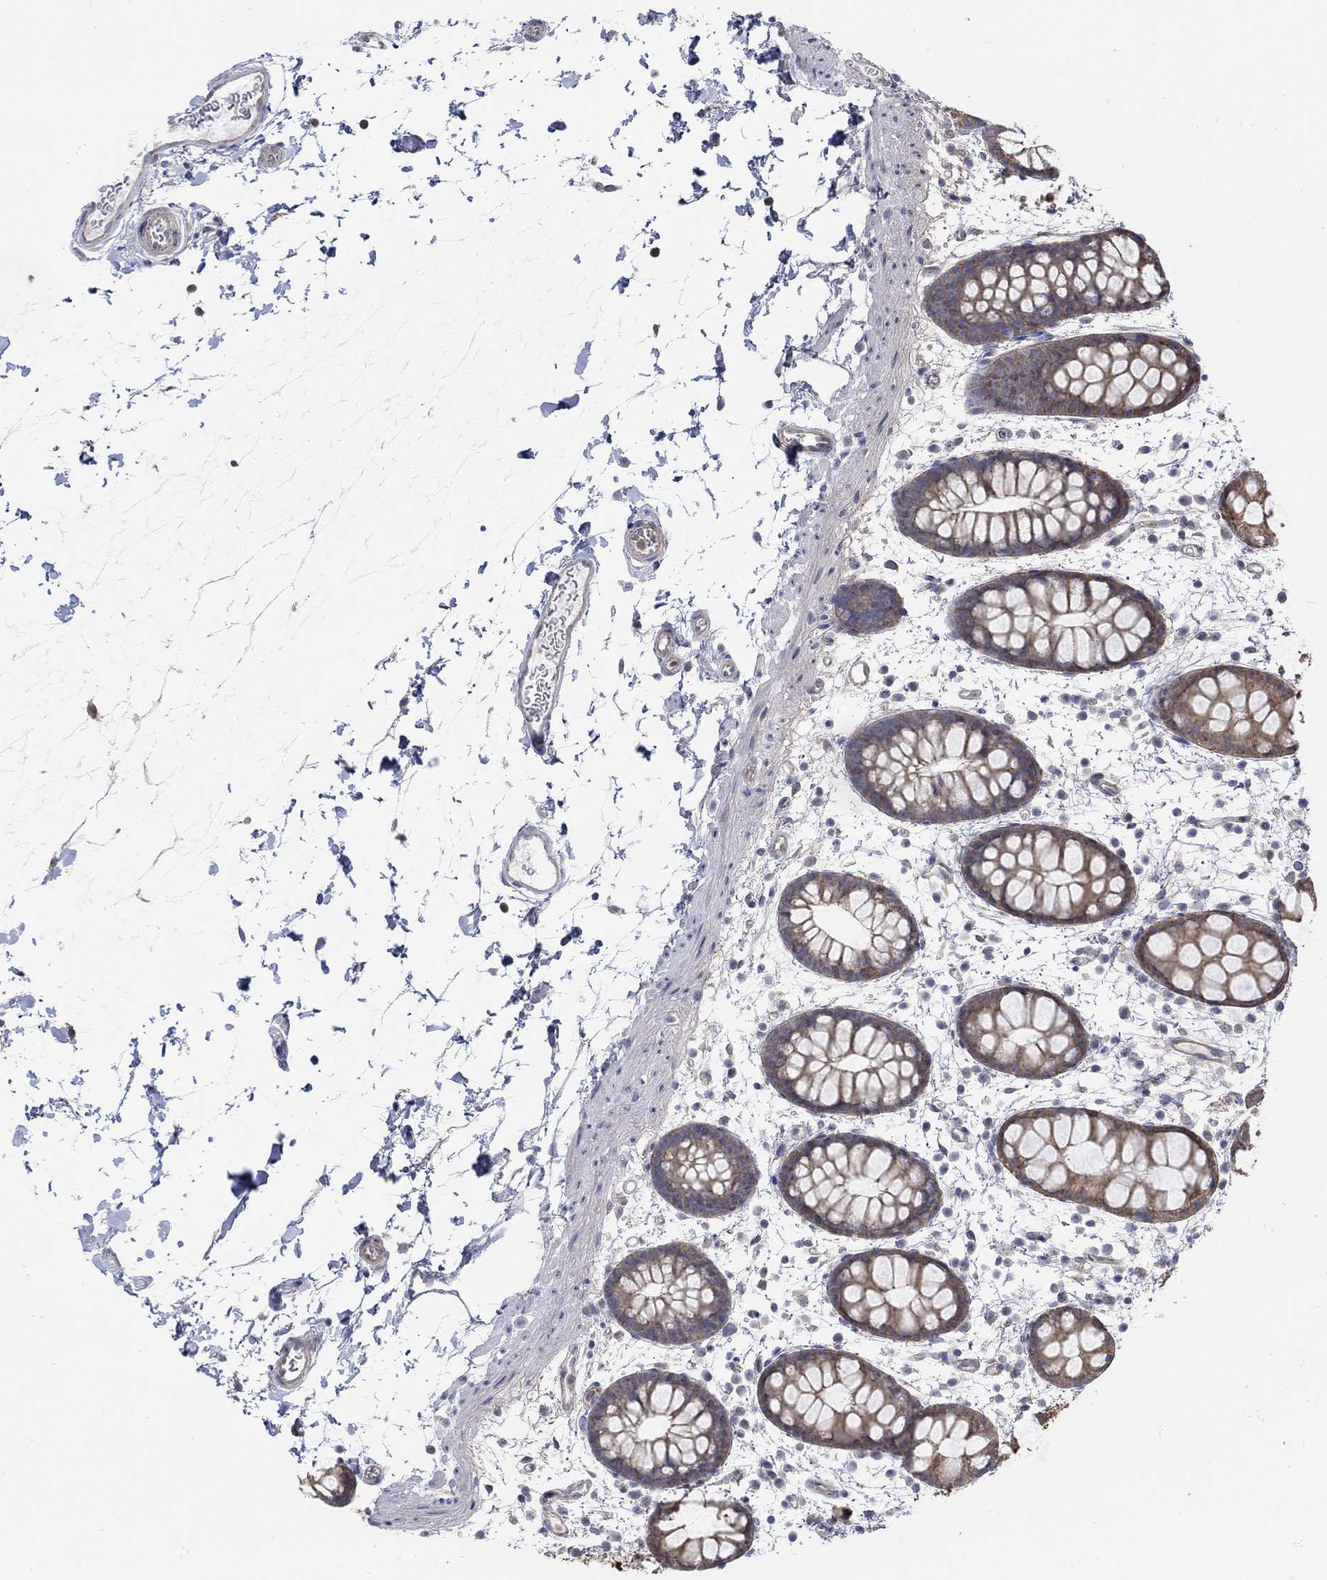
{"staining": {"intensity": "moderate", "quantity": ">75%", "location": "cytoplasmic/membranous"}, "tissue": "rectum", "cell_type": "Glandular cells", "image_type": "normal", "snomed": [{"axis": "morphology", "description": "Normal tissue, NOS"}, {"axis": "topography", "description": "Rectum"}], "caption": "Approximately >75% of glandular cells in benign rectum display moderate cytoplasmic/membranous protein positivity as visualized by brown immunohistochemical staining.", "gene": "TEKT3", "patient": {"sex": "male", "age": 57}}